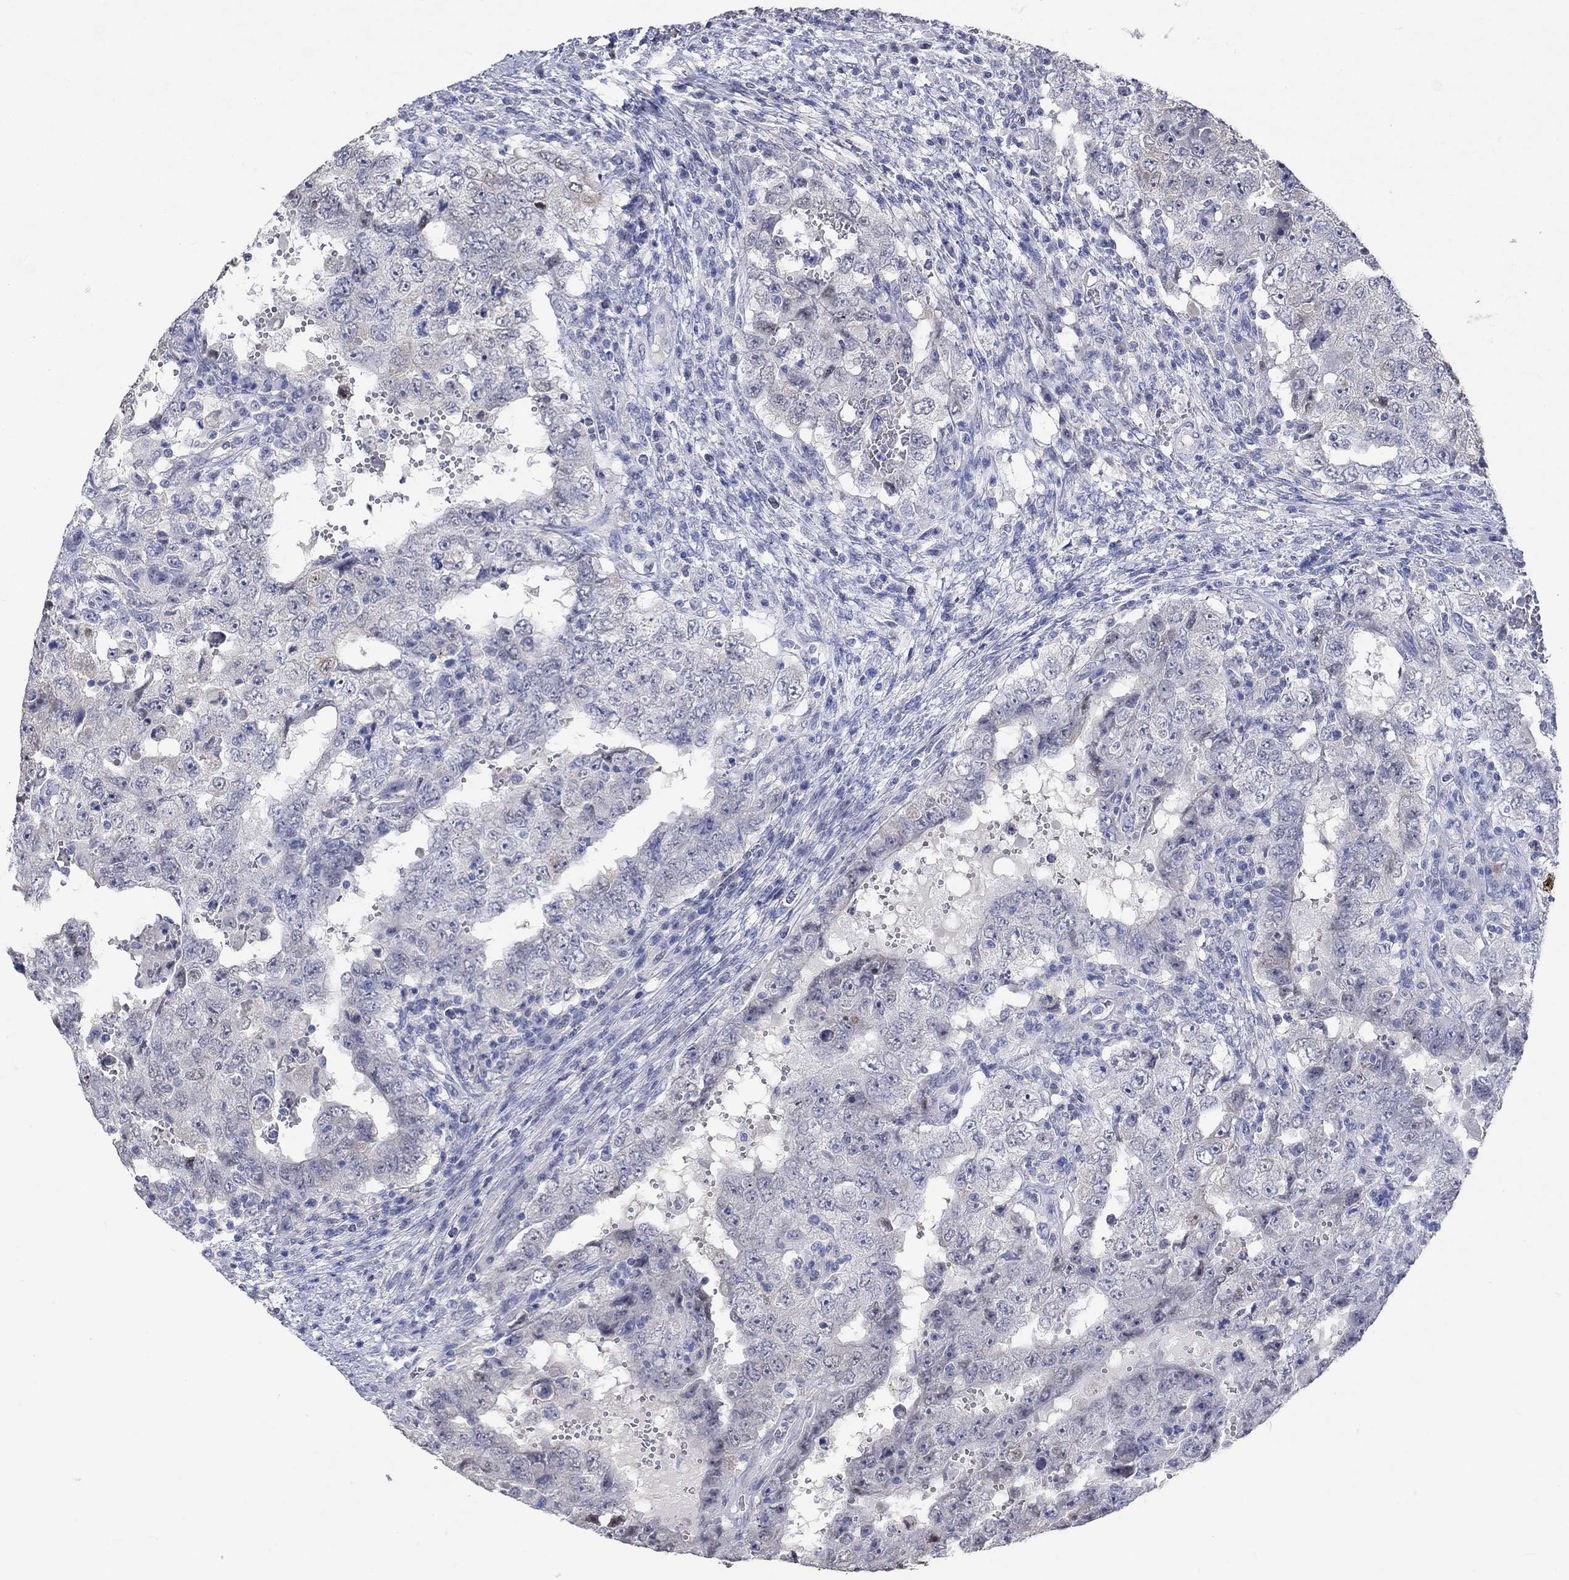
{"staining": {"intensity": "moderate", "quantity": "<25%", "location": "nuclear"}, "tissue": "testis cancer", "cell_type": "Tumor cells", "image_type": "cancer", "snomed": [{"axis": "morphology", "description": "Carcinoma, Embryonal, NOS"}, {"axis": "topography", "description": "Testis"}], "caption": "Protein expression analysis of testis cancer displays moderate nuclear expression in approximately <25% of tumor cells.", "gene": "PNMA5", "patient": {"sex": "male", "age": 26}}